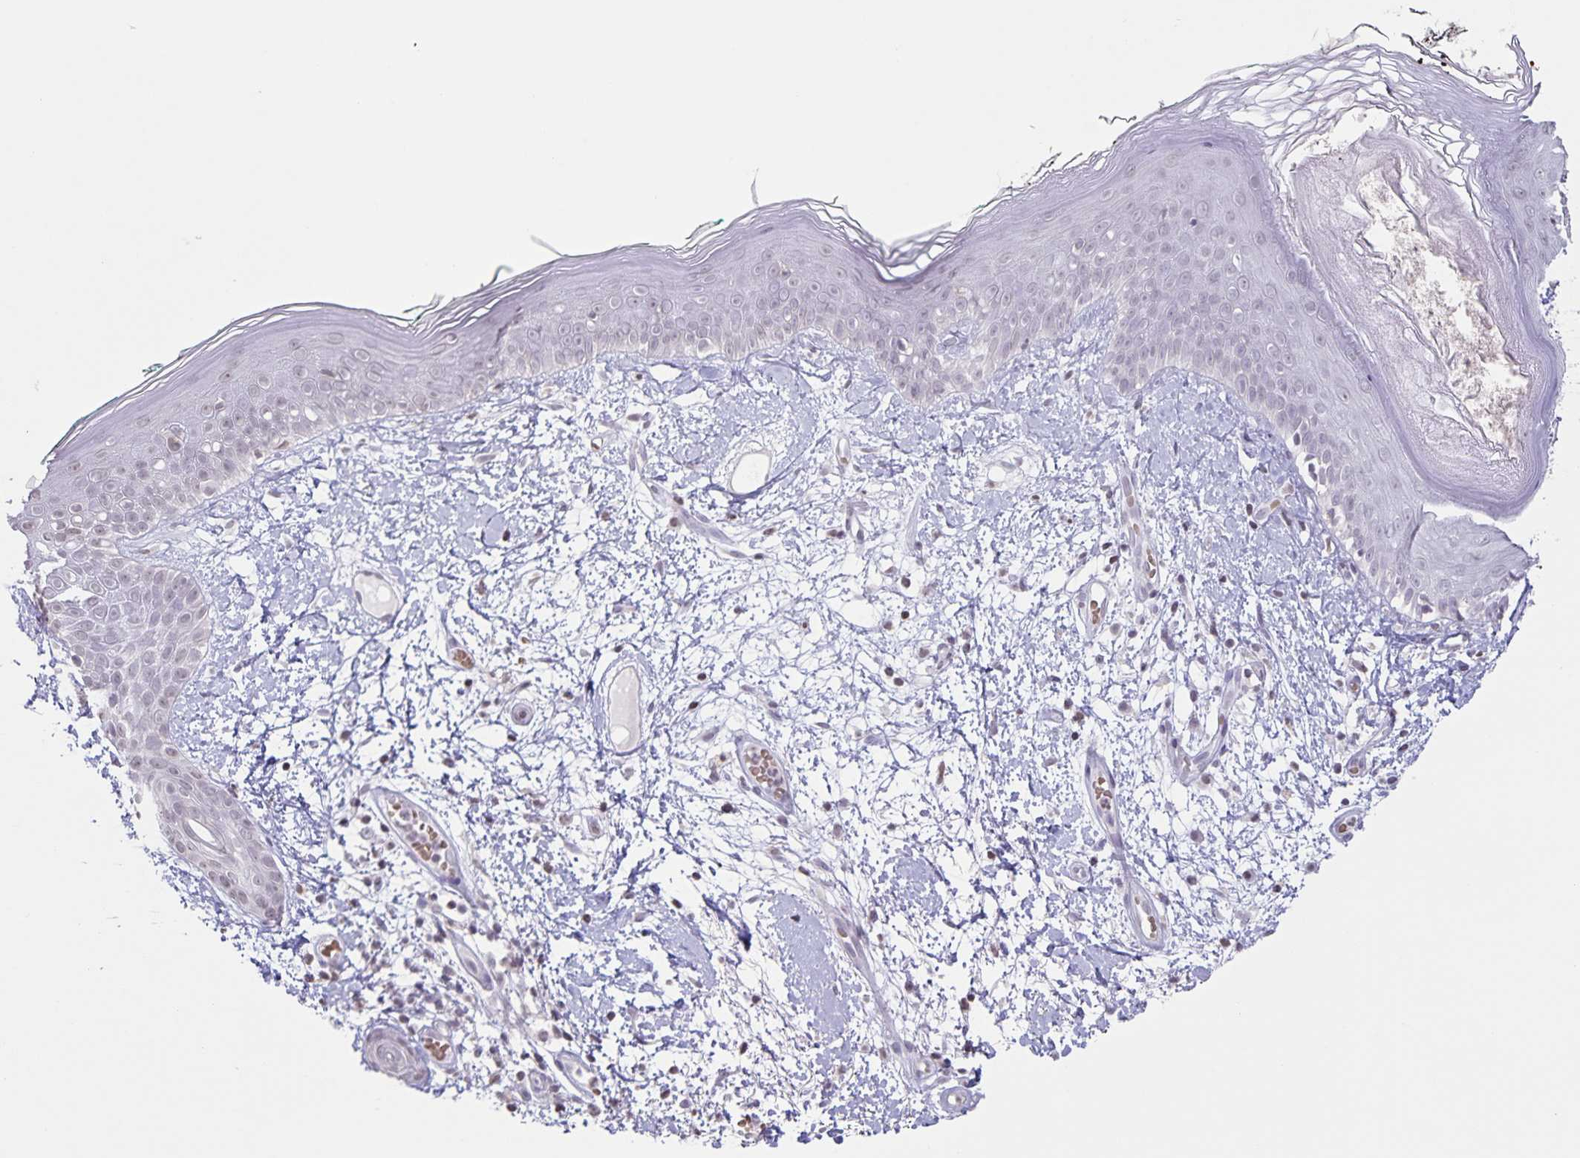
{"staining": {"intensity": "negative", "quantity": "none", "location": "none"}, "tissue": "skin", "cell_type": "Fibroblasts", "image_type": "normal", "snomed": [{"axis": "morphology", "description": "Normal tissue, NOS"}, {"axis": "topography", "description": "Skin"}], "caption": "Fibroblasts show no significant protein staining in normal skin. (Stains: DAB IHC with hematoxylin counter stain, Microscopy: brightfield microscopy at high magnification).", "gene": "AQP4", "patient": {"sex": "female", "age": 34}}